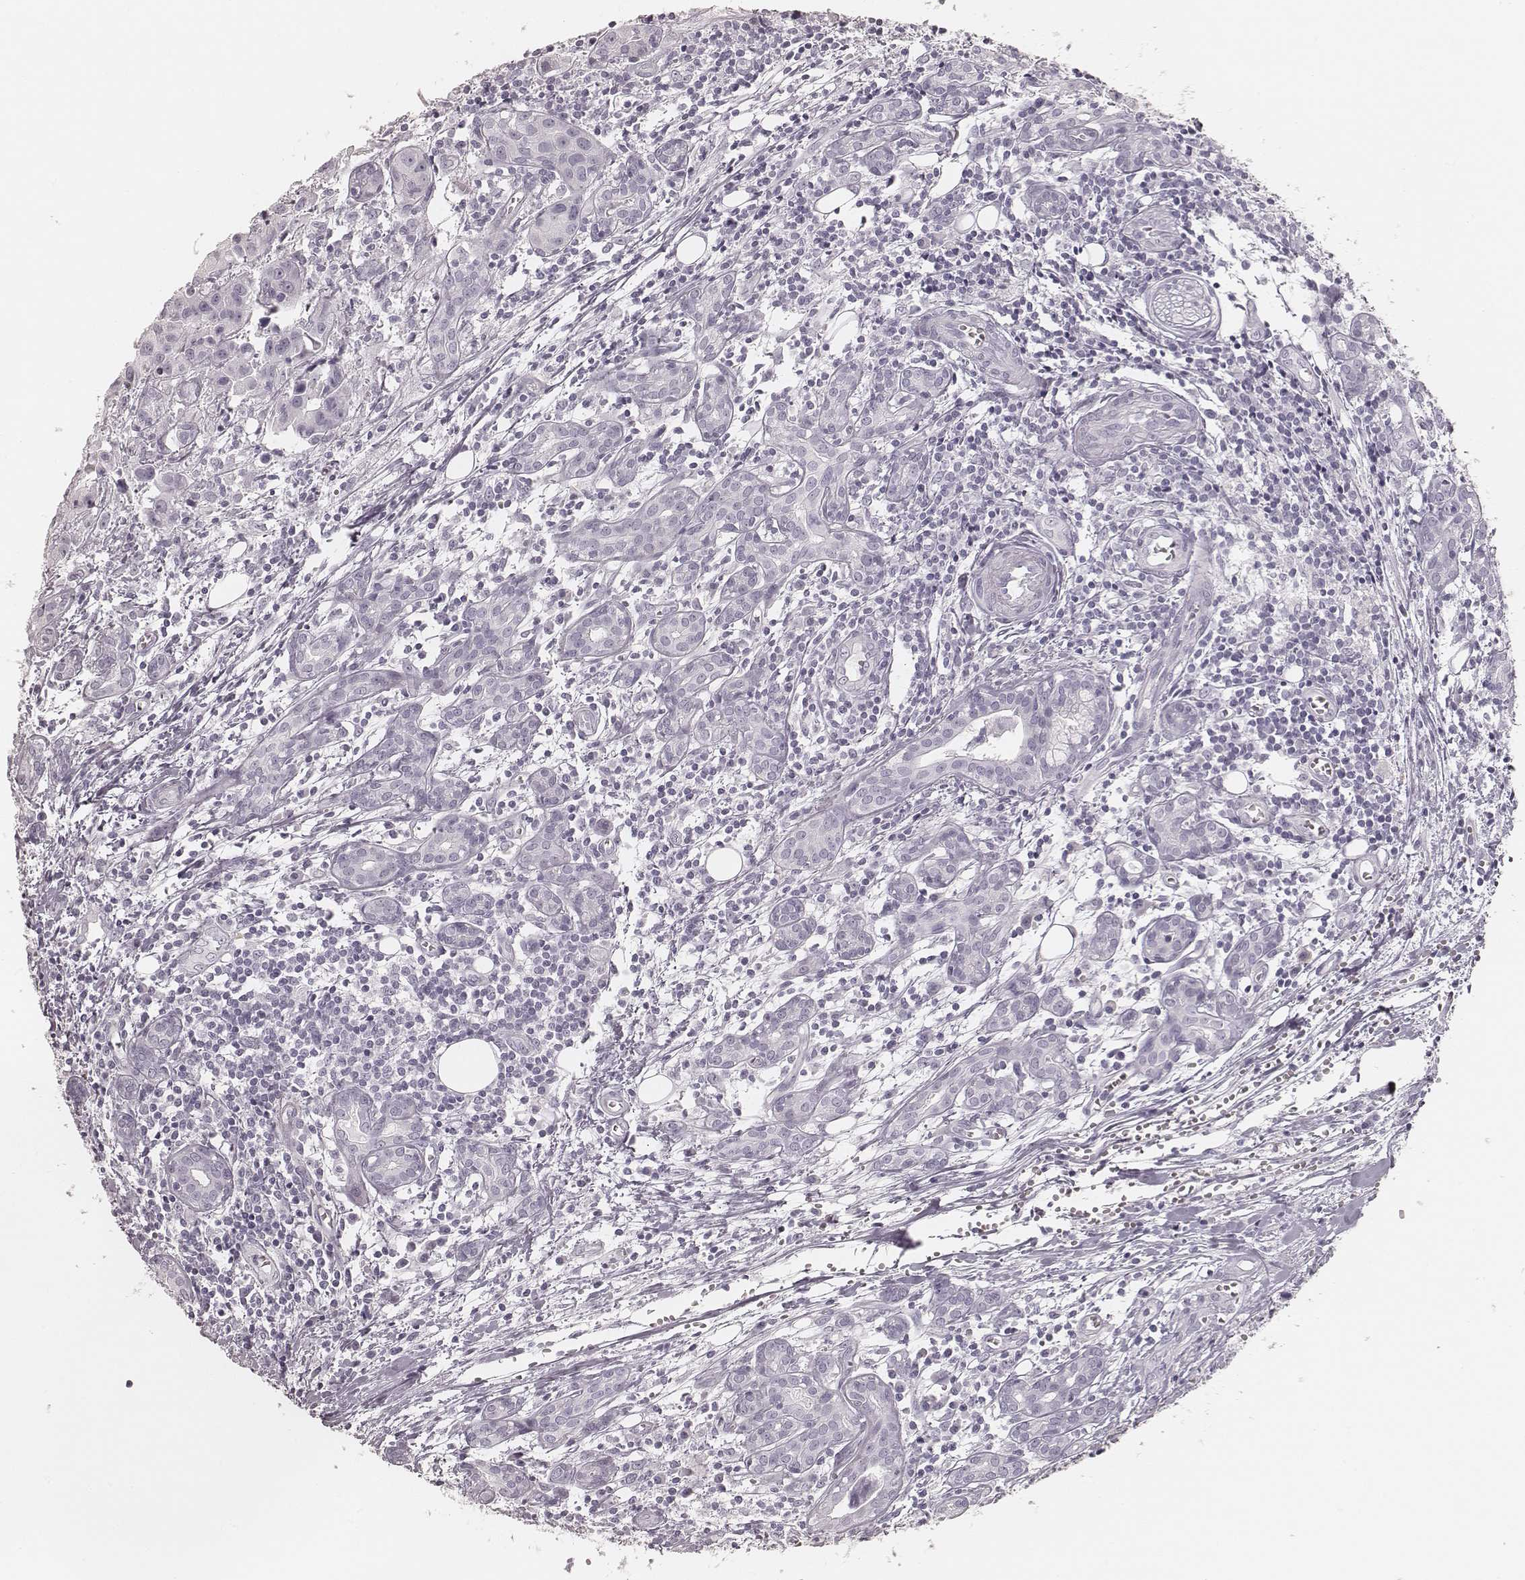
{"staining": {"intensity": "negative", "quantity": "none", "location": "none"}, "tissue": "head and neck cancer", "cell_type": "Tumor cells", "image_type": "cancer", "snomed": [{"axis": "morphology", "description": "Adenocarcinoma, NOS"}, {"axis": "topography", "description": "Head-Neck"}], "caption": "The micrograph exhibits no staining of tumor cells in head and neck cancer (adenocarcinoma). The staining is performed using DAB (3,3'-diaminobenzidine) brown chromogen with nuclei counter-stained in using hematoxylin.", "gene": "KRT82", "patient": {"sex": "male", "age": 76}}